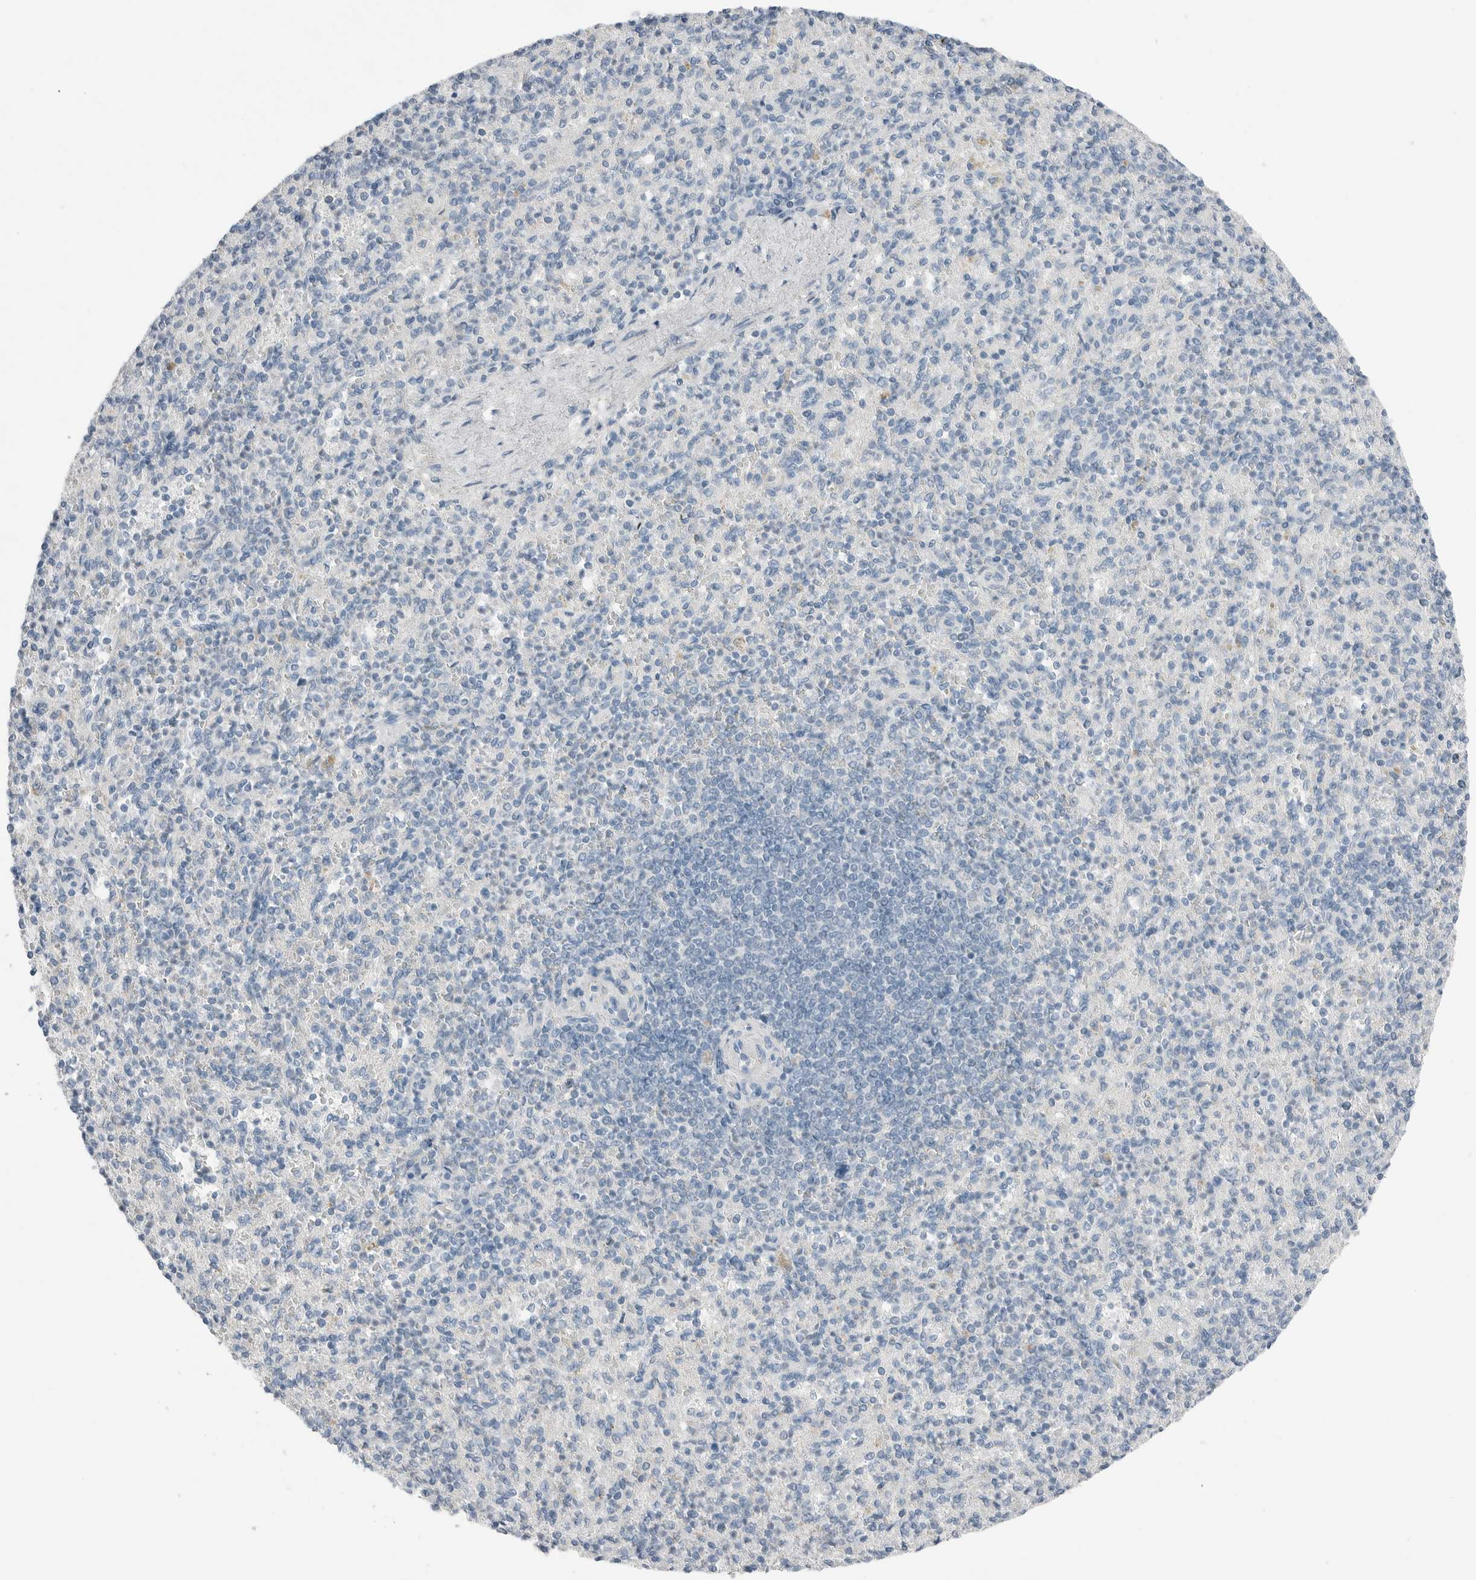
{"staining": {"intensity": "negative", "quantity": "none", "location": "none"}, "tissue": "spleen", "cell_type": "Cells in red pulp", "image_type": "normal", "snomed": [{"axis": "morphology", "description": "Normal tissue, NOS"}, {"axis": "topography", "description": "Spleen"}], "caption": "This is an immunohistochemistry (IHC) micrograph of unremarkable human spleen. There is no expression in cells in red pulp.", "gene": "SERPINB7", "patient": {"sex": "female", "age": 74}}